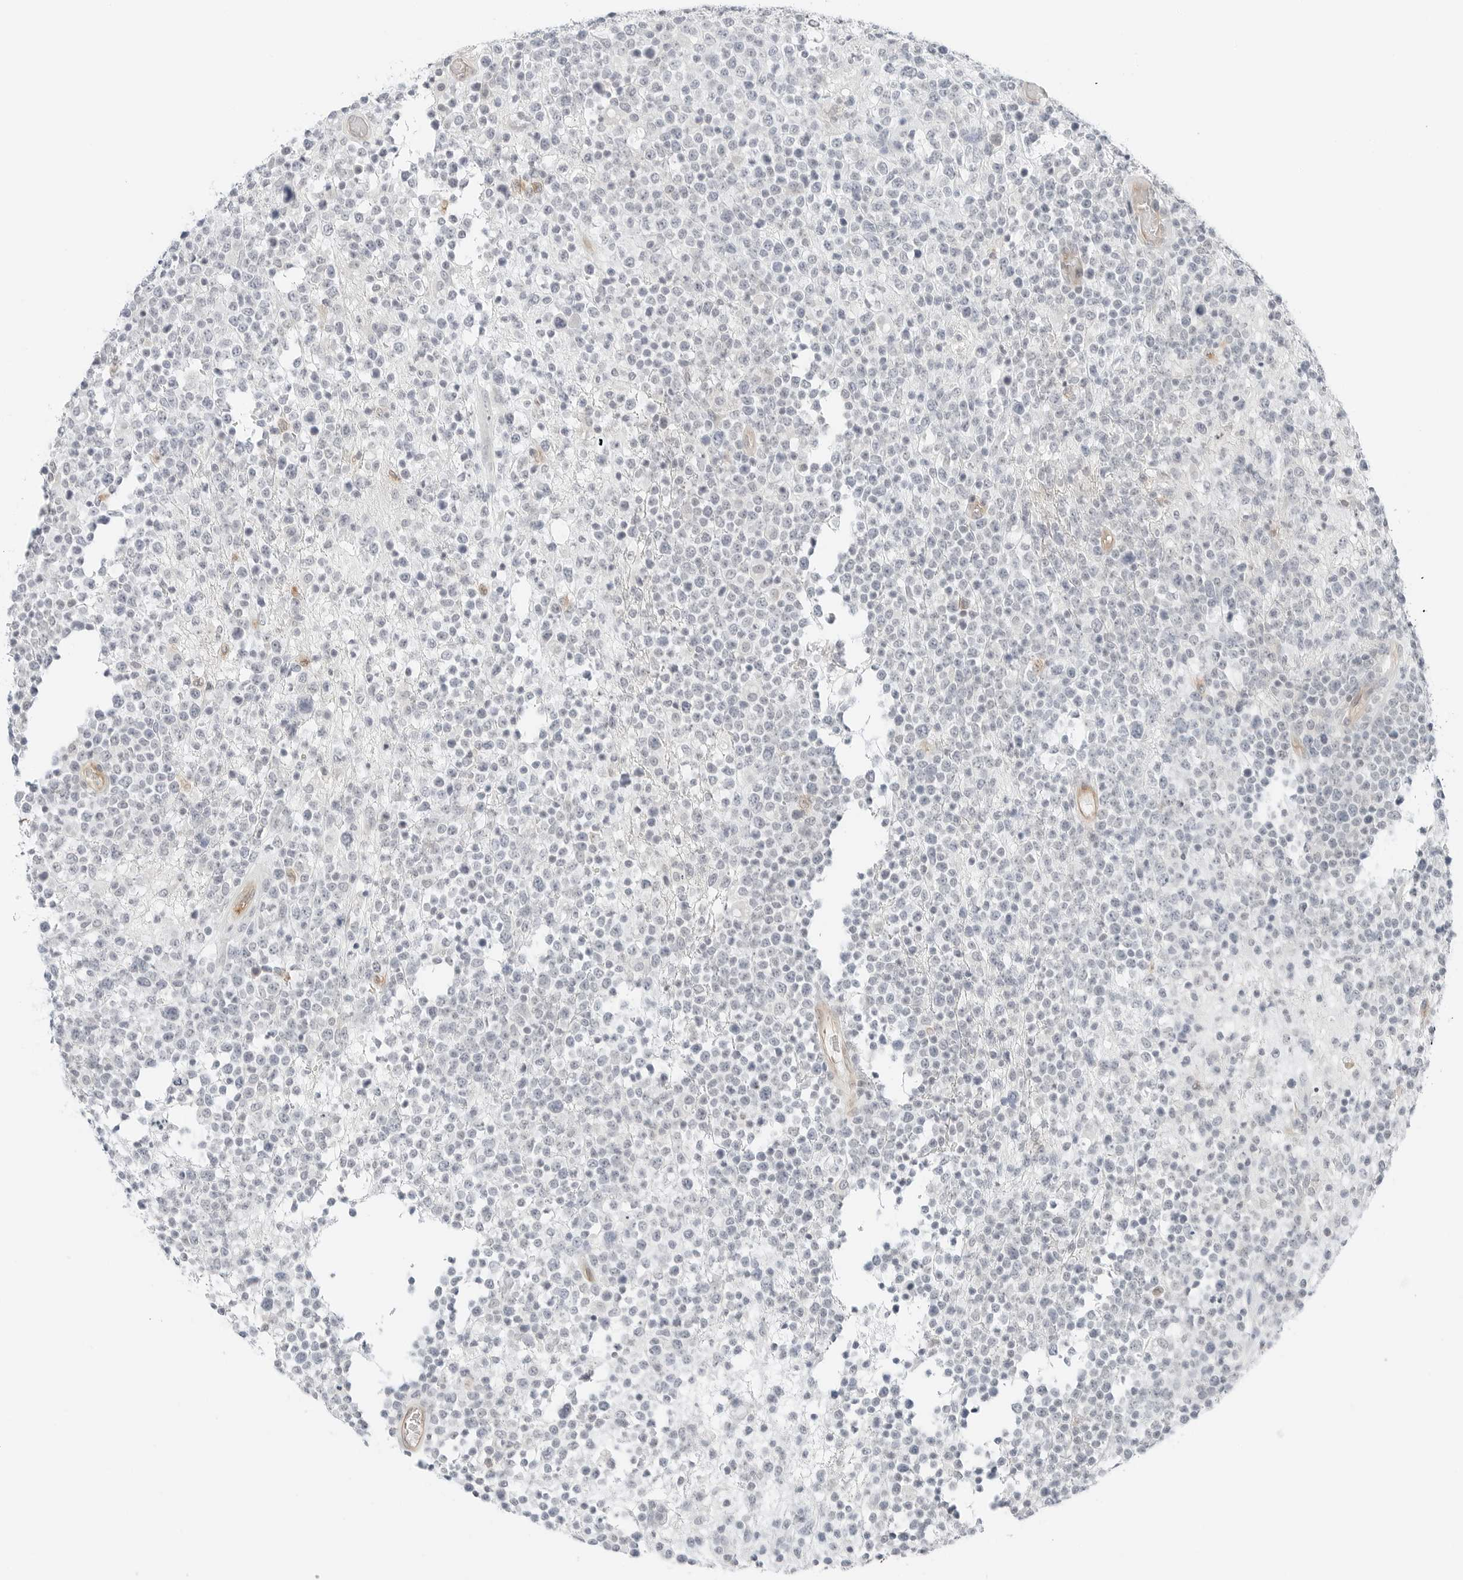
{"staining": {"intensity": "negative", "quantity": "none", "location": "none"}, "tissue": "lymphoma", "cell_type": "Tumor cells", "image_type": "cancer", "snomed": [{"axis": "morphology", "description": "Malignant lymphoma, non-Hodgkin's type, High grade"}, {"axis": "topography", "description": "Colon"}], "caption": "The IHC micrograph has no significant expression in tumor cells of lymphoma tissue.", "gene": "IQCC", "patient": {"sex": "female", "age": 53}}